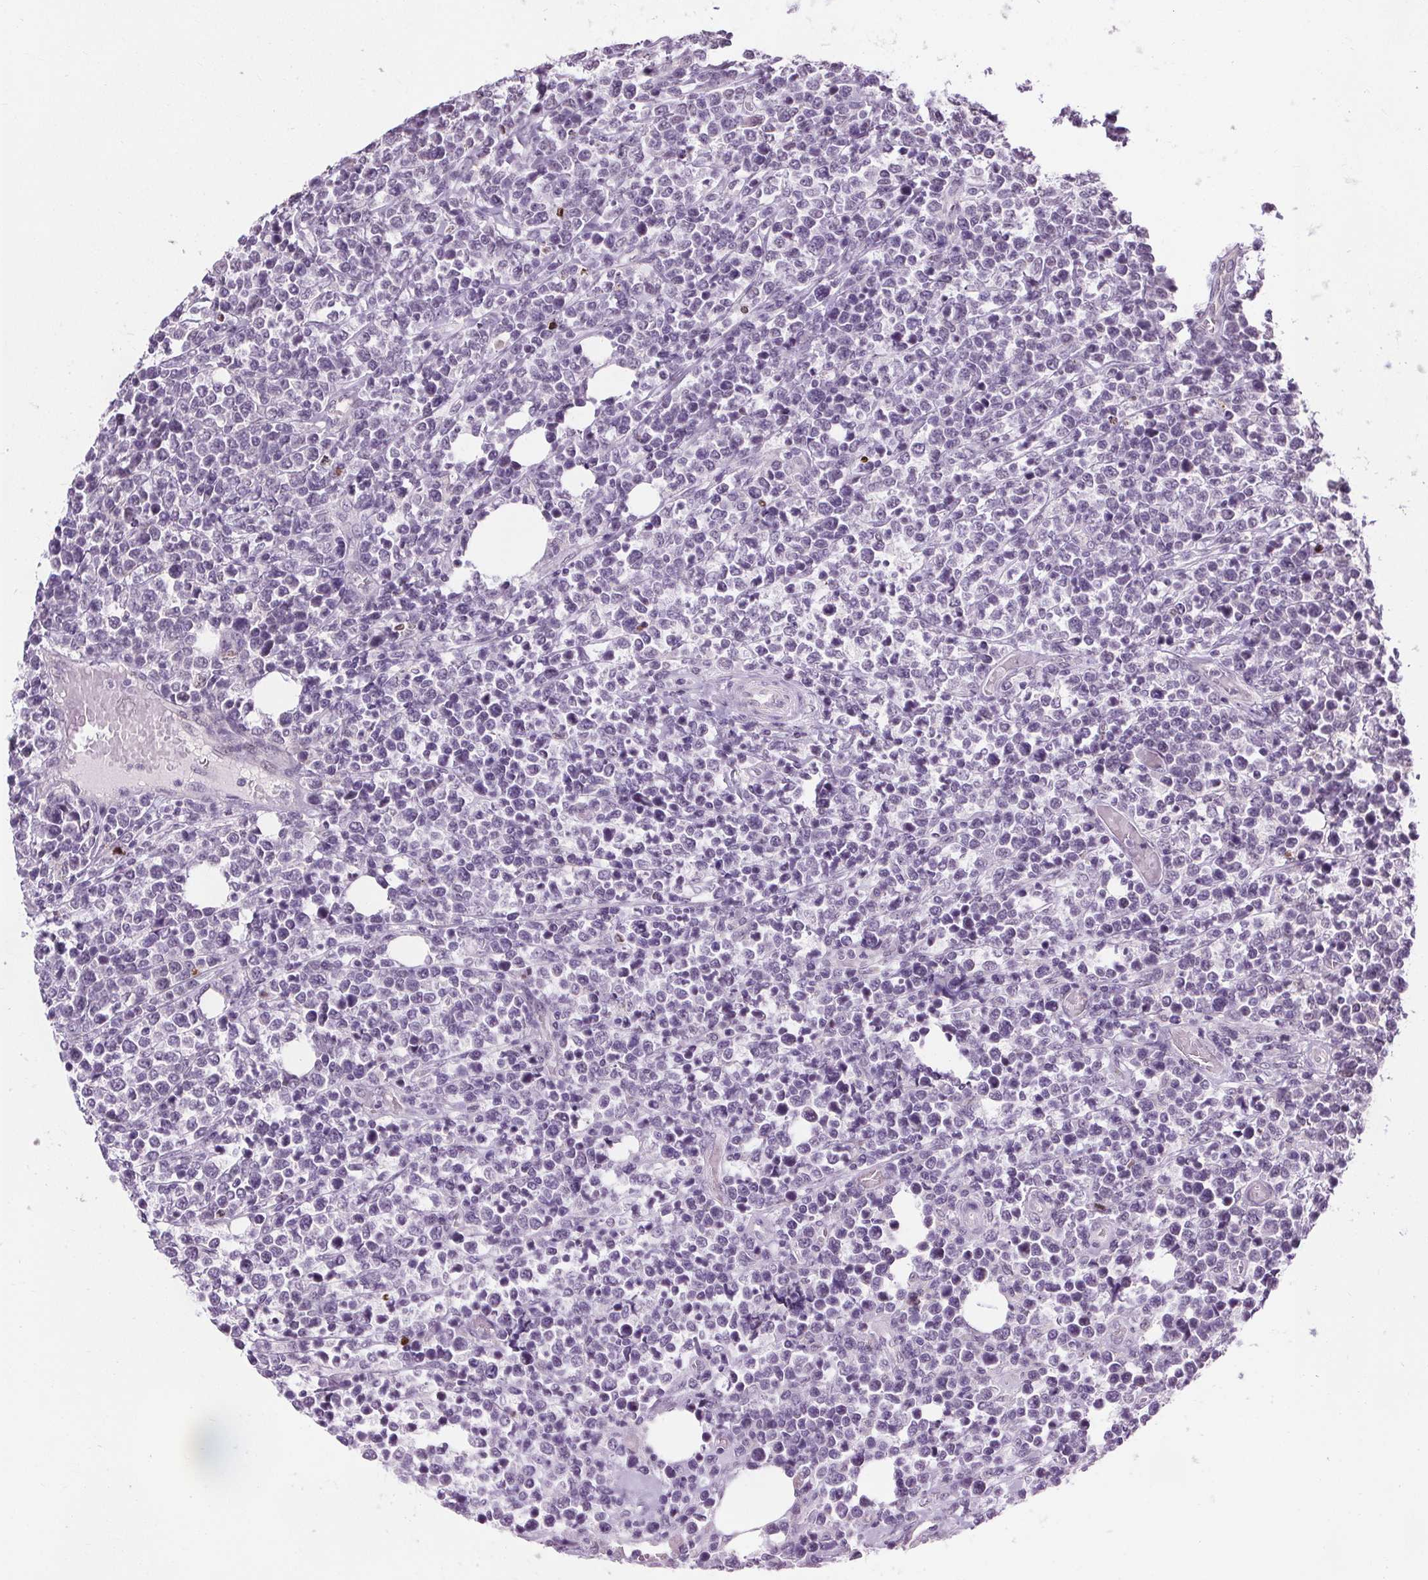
{"staining": {"intensity": "negative", "quantity": "none", "location": "none"}, "tissue": "lymphoma", "cell_type": "Tumor cells", "image_type": "cancer", "snomed": [{"axis": "morphology", "description": "Malignant lymphoma, non-Hodgkin's type, High grade"}, {"axis": "topography", "description": "Soft tissue"}], "caption": "Protein analysis of lymphoma demonstrates no significant expression in tumor cells.", "gene": "CEBPA", "patient": {"sex": "female", "age": 56}}